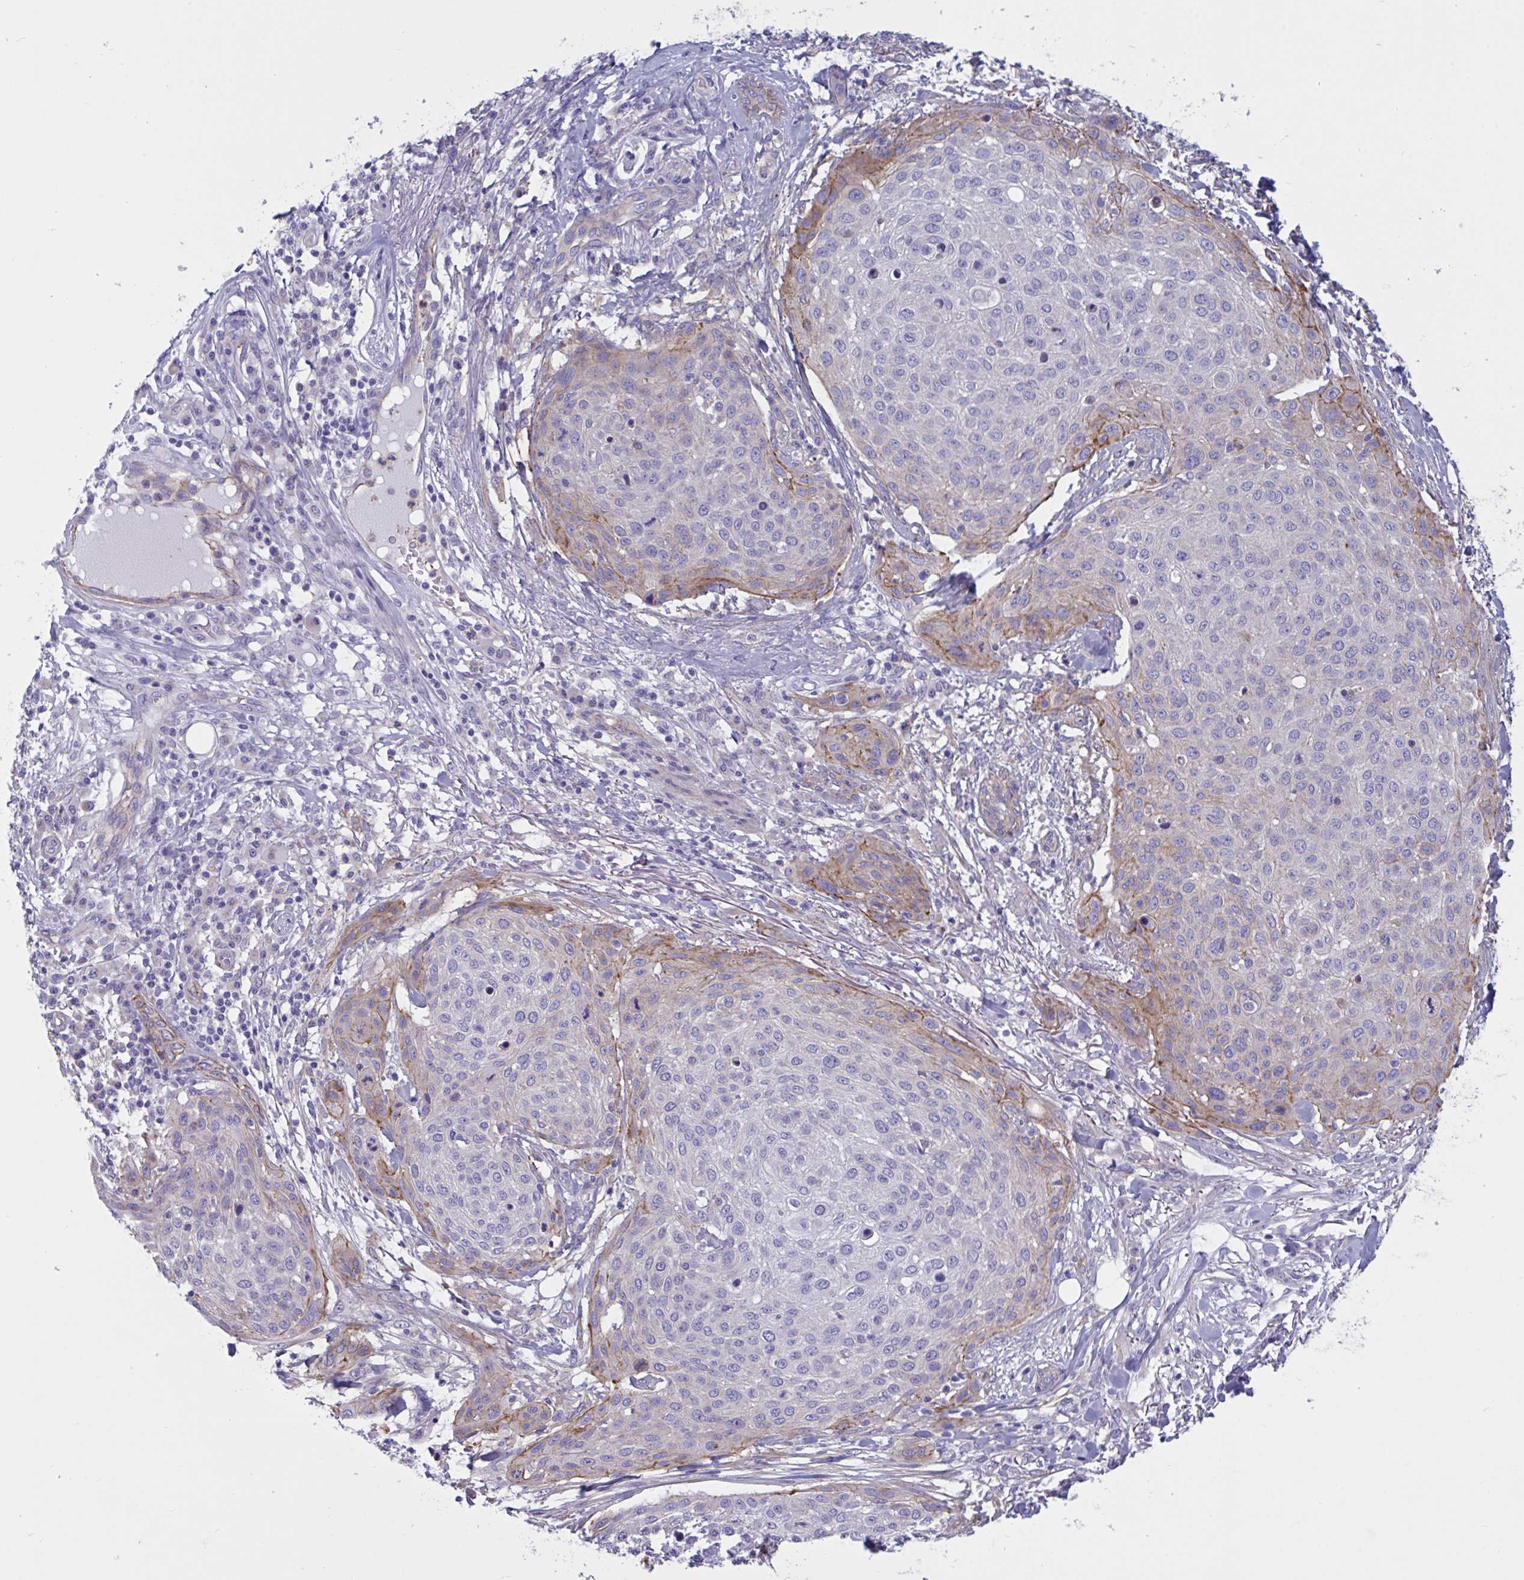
{"staining": {"intensity": "moderate", "quantity": "<25%", "location": "cytoplasmic/membranous"}, "tissue": "skin cancer", "cell_type": "Tumor cells", "image_type": "cancer", "snomed": [{"axis": "morphology", "description": "Squamous cell carcinoma, NOS"}, {"axis": "topography", "description": "Skin"}], "caption": "DAB immunohistochemical staining of skin cancer exhibits moderate cytoplasmic/membranous protein expression in about <25% of tumor cells.", "gene": "OXLD1", "patient": {"sex": "female", "age": 87}}